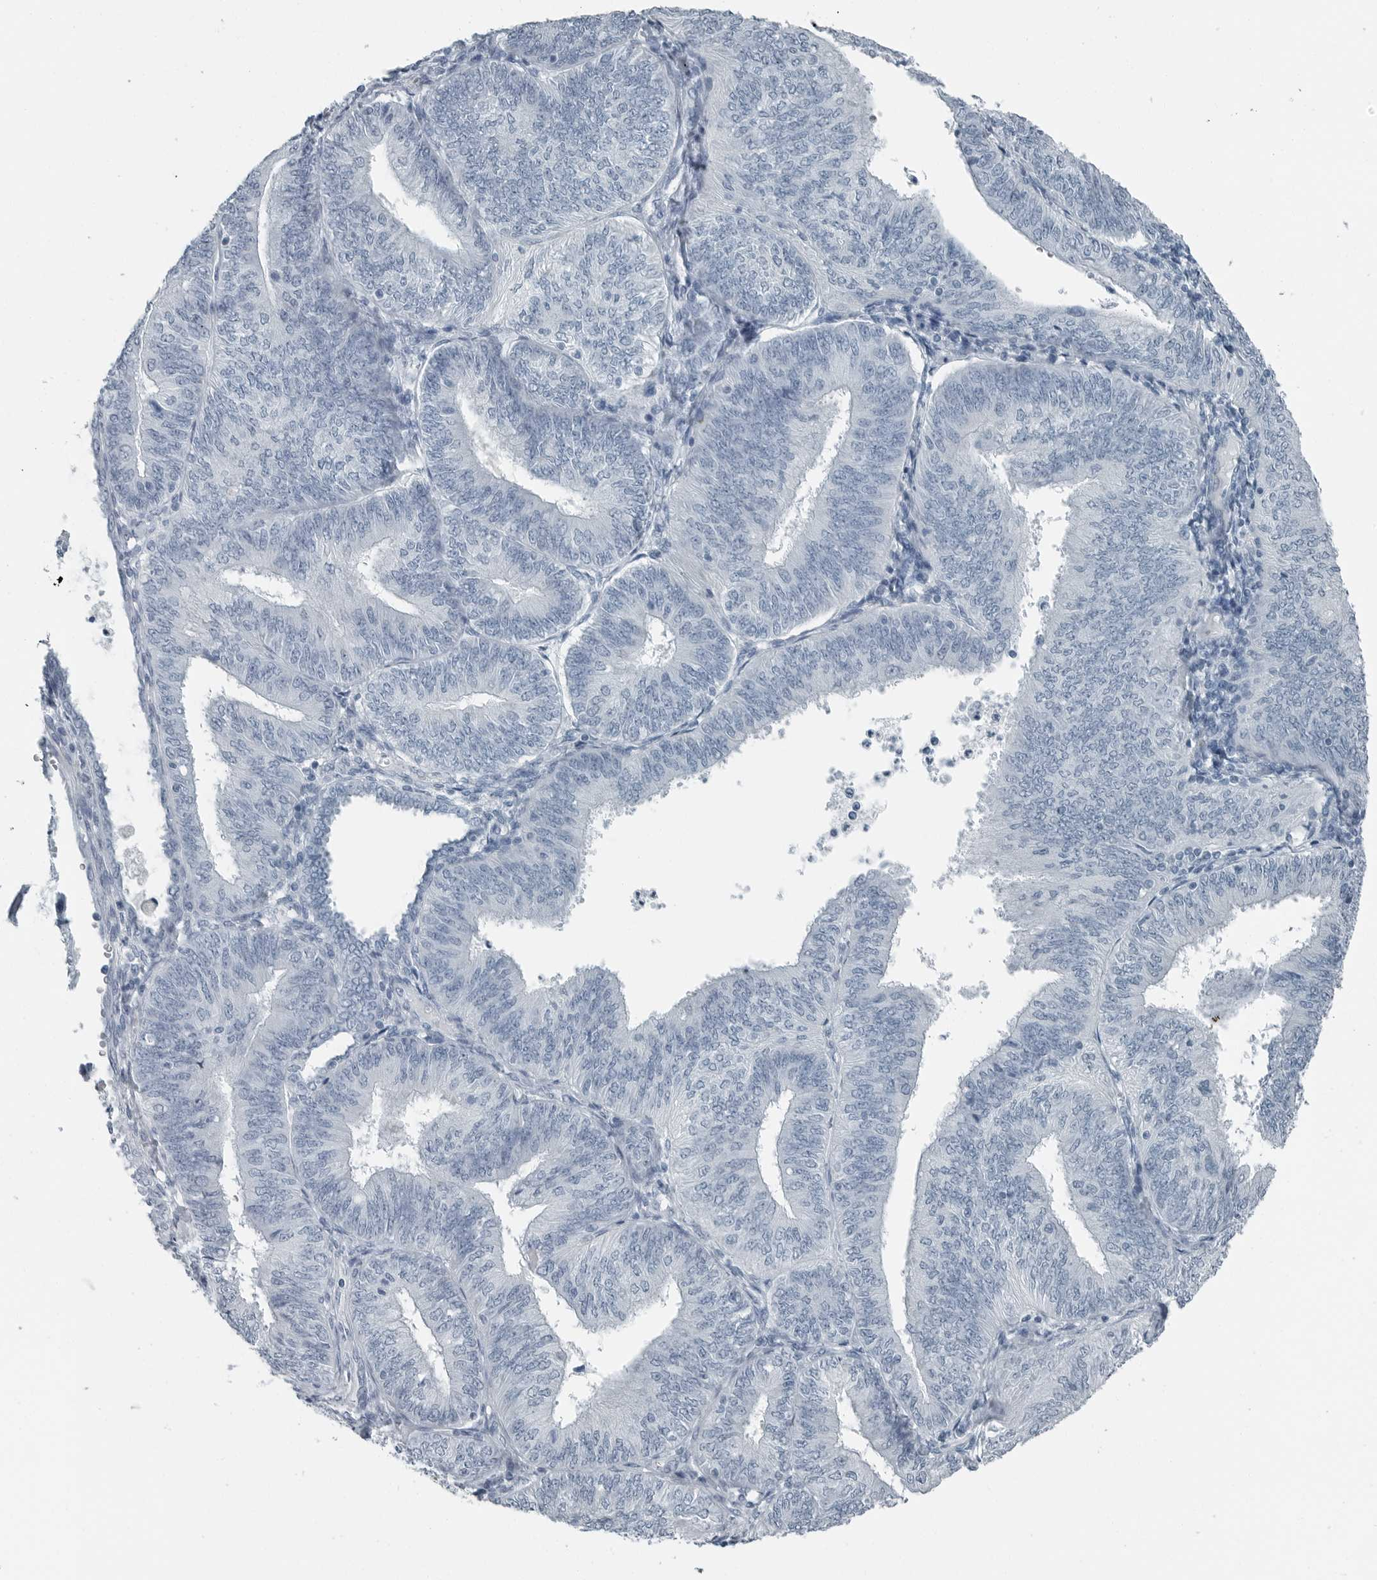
{"staining": {"intensity": "negative", "quantity": "none", "location": "none"}, "tissue": "endometrial cancer", "cell_type": "Tumor cells", "image_type": "cancer", "snomed": [{"axis": "morphology", "description": "Adenocarcinoma, NOS"}, {"axis": "topography", "description": "Endometrium"}], "caption": "Immunohistochemistry (IHC) of human endometrial cancer (adenocarcinoma) reveals no expression in tumor cells.", "gene": "ZPBP2", "patient": {"sex": "female", "age": 58}}